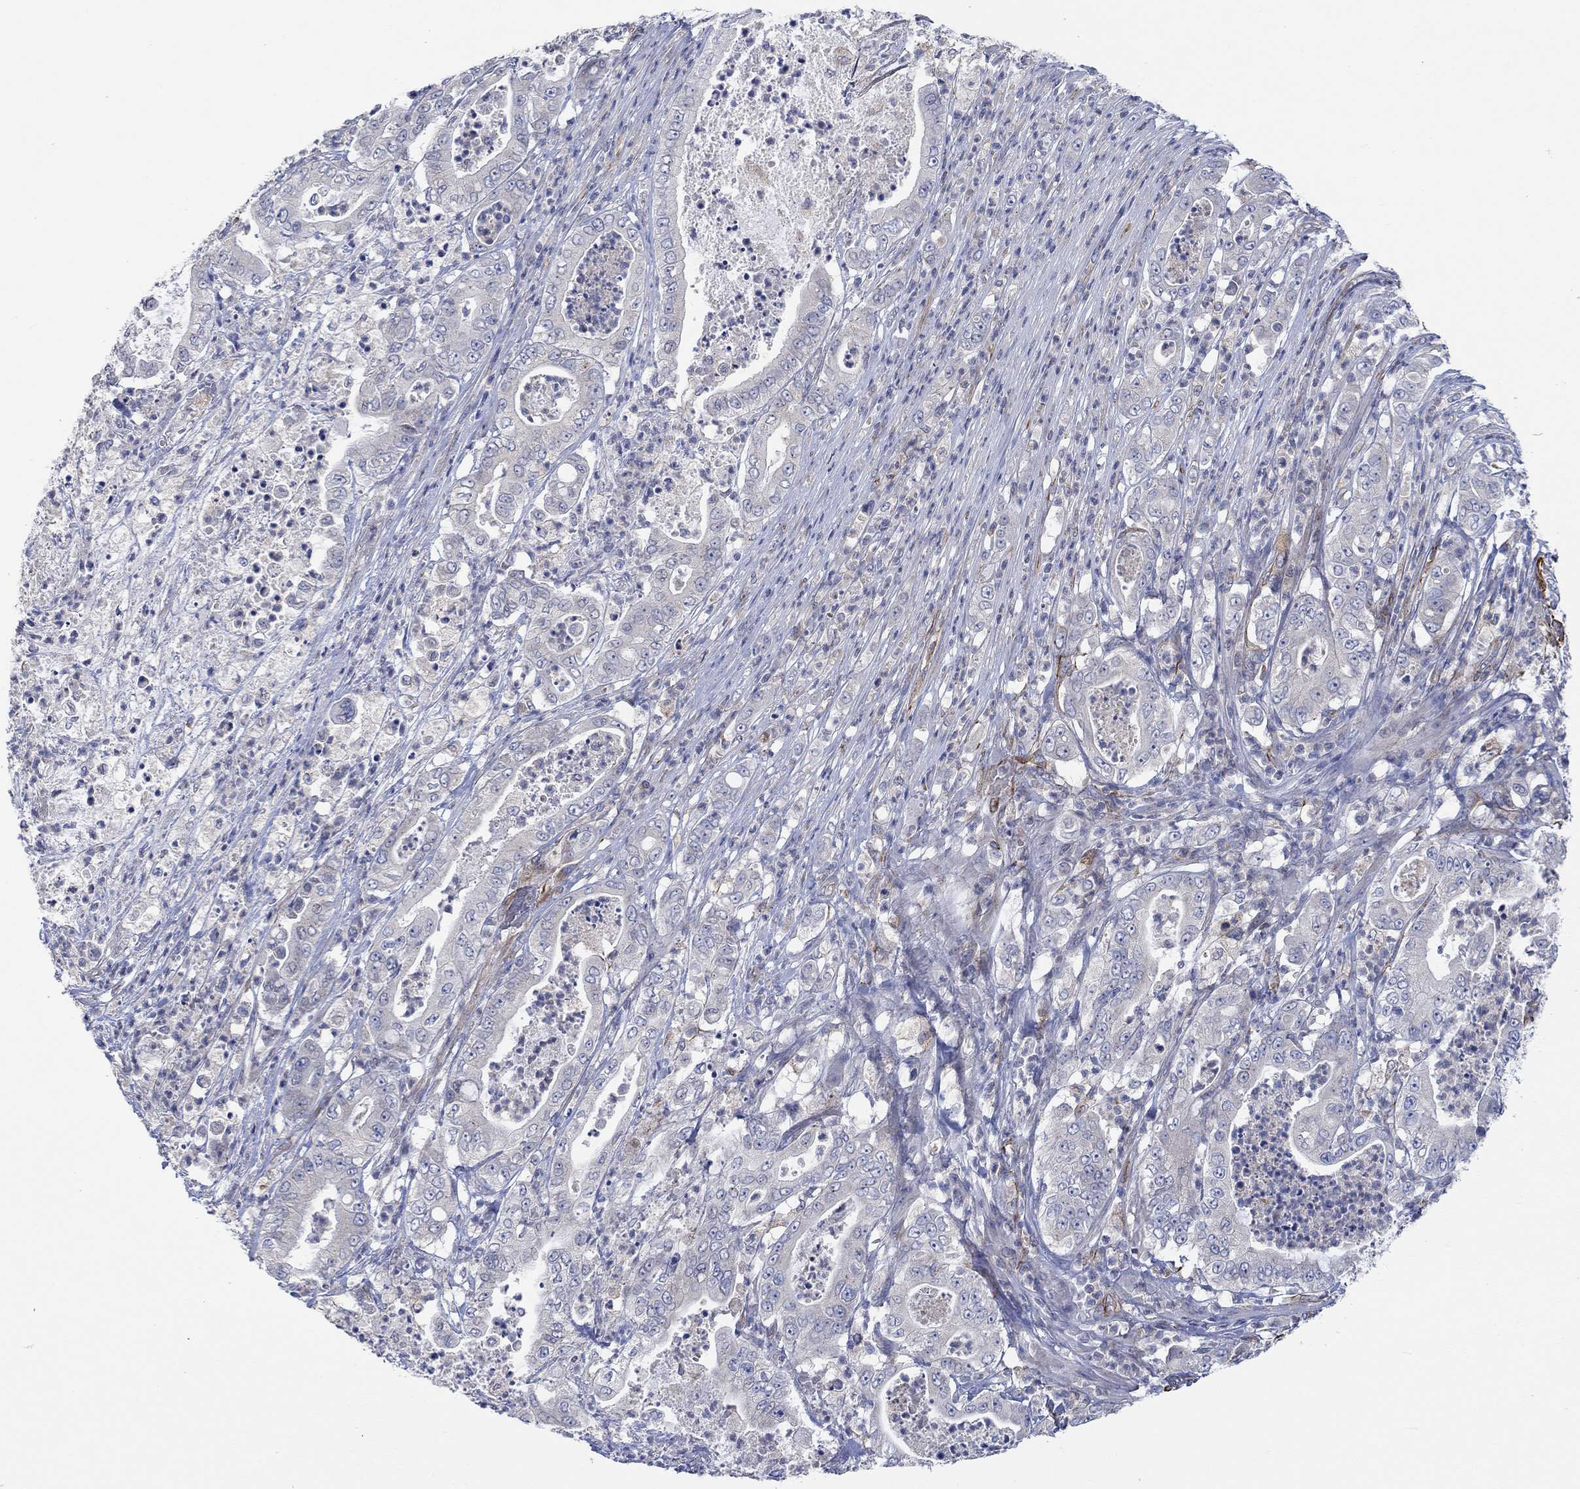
{"staining": {"intensity": "negative", "quantity": "none", "location": "none"}, "tissue": "pancreatic cancer", "cell_type": "Tumor cells", "image_type": "cancer", "snomed": [{"axis": "morphology", "description": "Adenocarcinoma, NOS"}, {"axis": "topography", "description": "Pancreas"}], "caption": "A histopathology image of human pancreatic adenocarcinoma is negative for staining in tumor cells. (Immunohistochemistry, brightfield microscopy, high magnification).", "gene": "CAMK1D", "patient": {"sex": "male", "age": 71}}